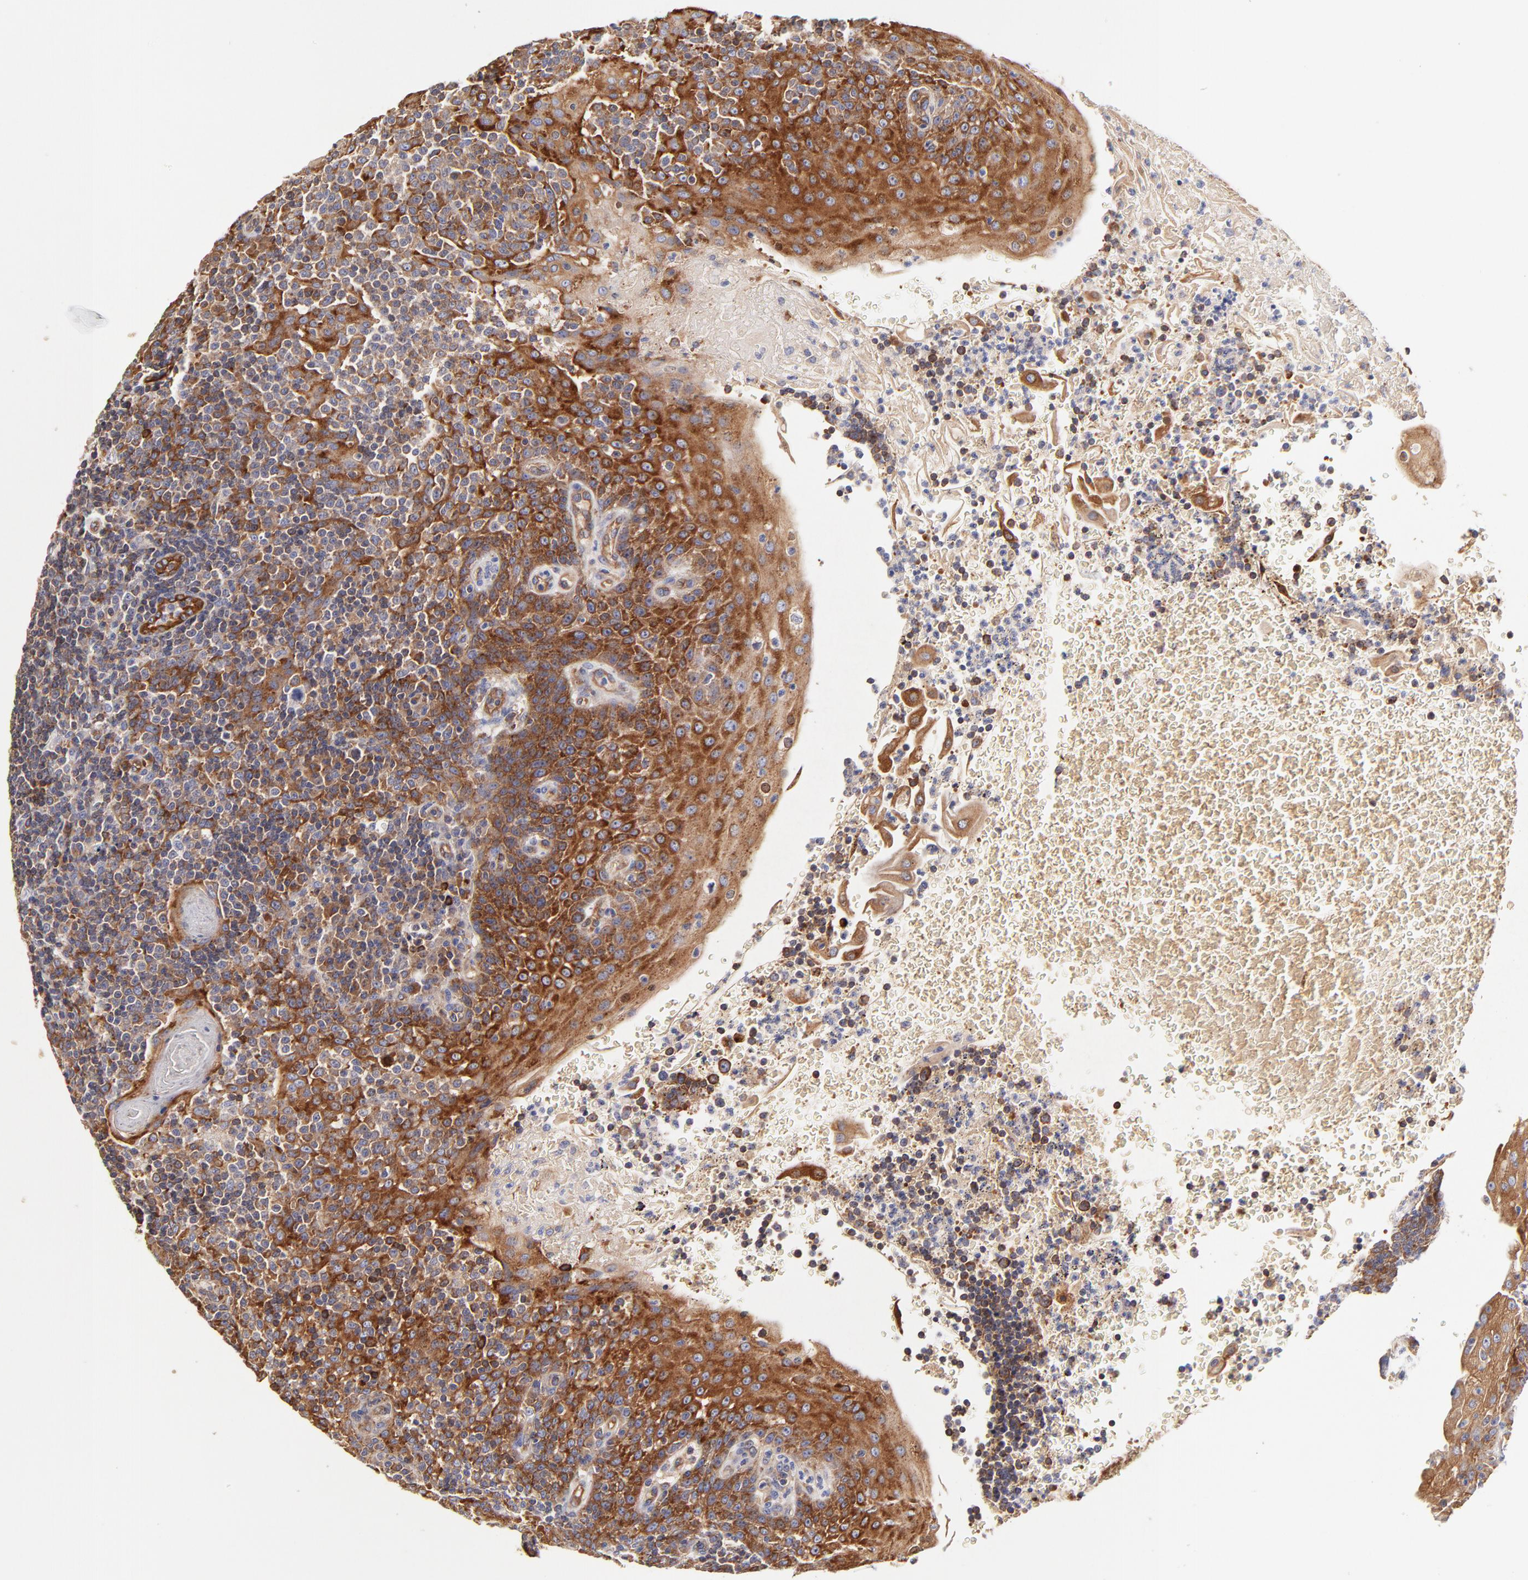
{"staining": {"intensity": "weak", "quantity": ">75%", "location": "cytoplasmic/membranous"}, "tissue": "tonsil", "cell_type": "Germinal center cells", "image_type": "normal", "snomed": [{"axis": "morphology", "description": "Normal tissue, NOS"}, {"axis": "topography", "description": "Tonsil"}], "caption": "Immunohistochemistry (DAB) staining of benign human tonsil exhibits weak cytoplasmic/membranous protein staining in approximately >75% of germinal center cells.", "gene": "CD2AP", "patient": {"sex": "female", "age": 40}}